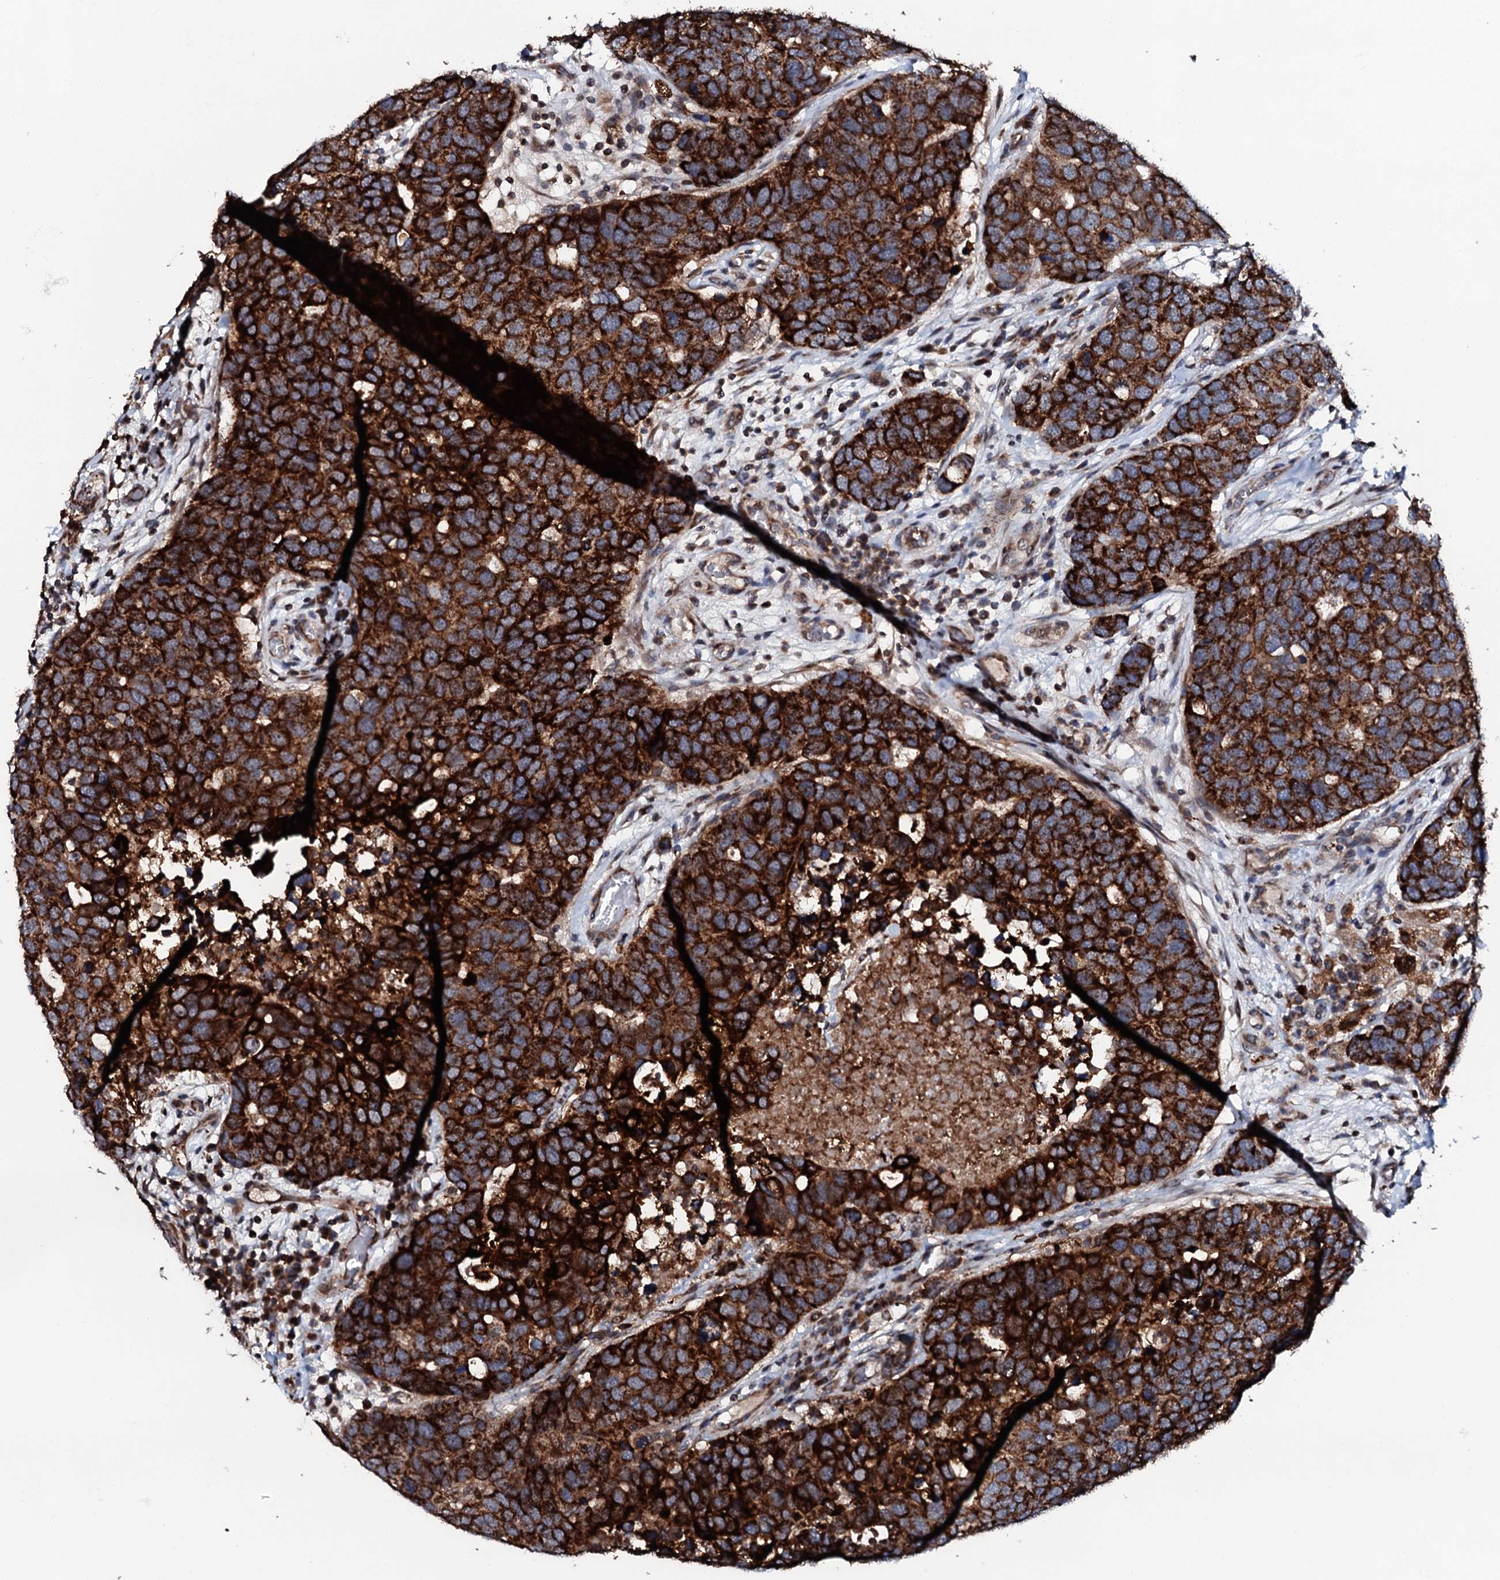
{"staining": {"intensity": "strong", "quantity": ">75%", "location": "cytoplasmic/membranous"}, "tissue": "breast cancer", "cell_type": "Tumor cells", "image_type": "cancer", "snomed": [{"axis": "morphology", "description": "Duct carcinoma"}, {"axis": "topography", "description": "Breast"}], "caption": "Protein staining exhibits strong cytoplasmic/membranous staining in about >75% of tumor cells in breast cancer.", "gene": "SDHAF2", "patient": {"sex": "female", "age": 83}}